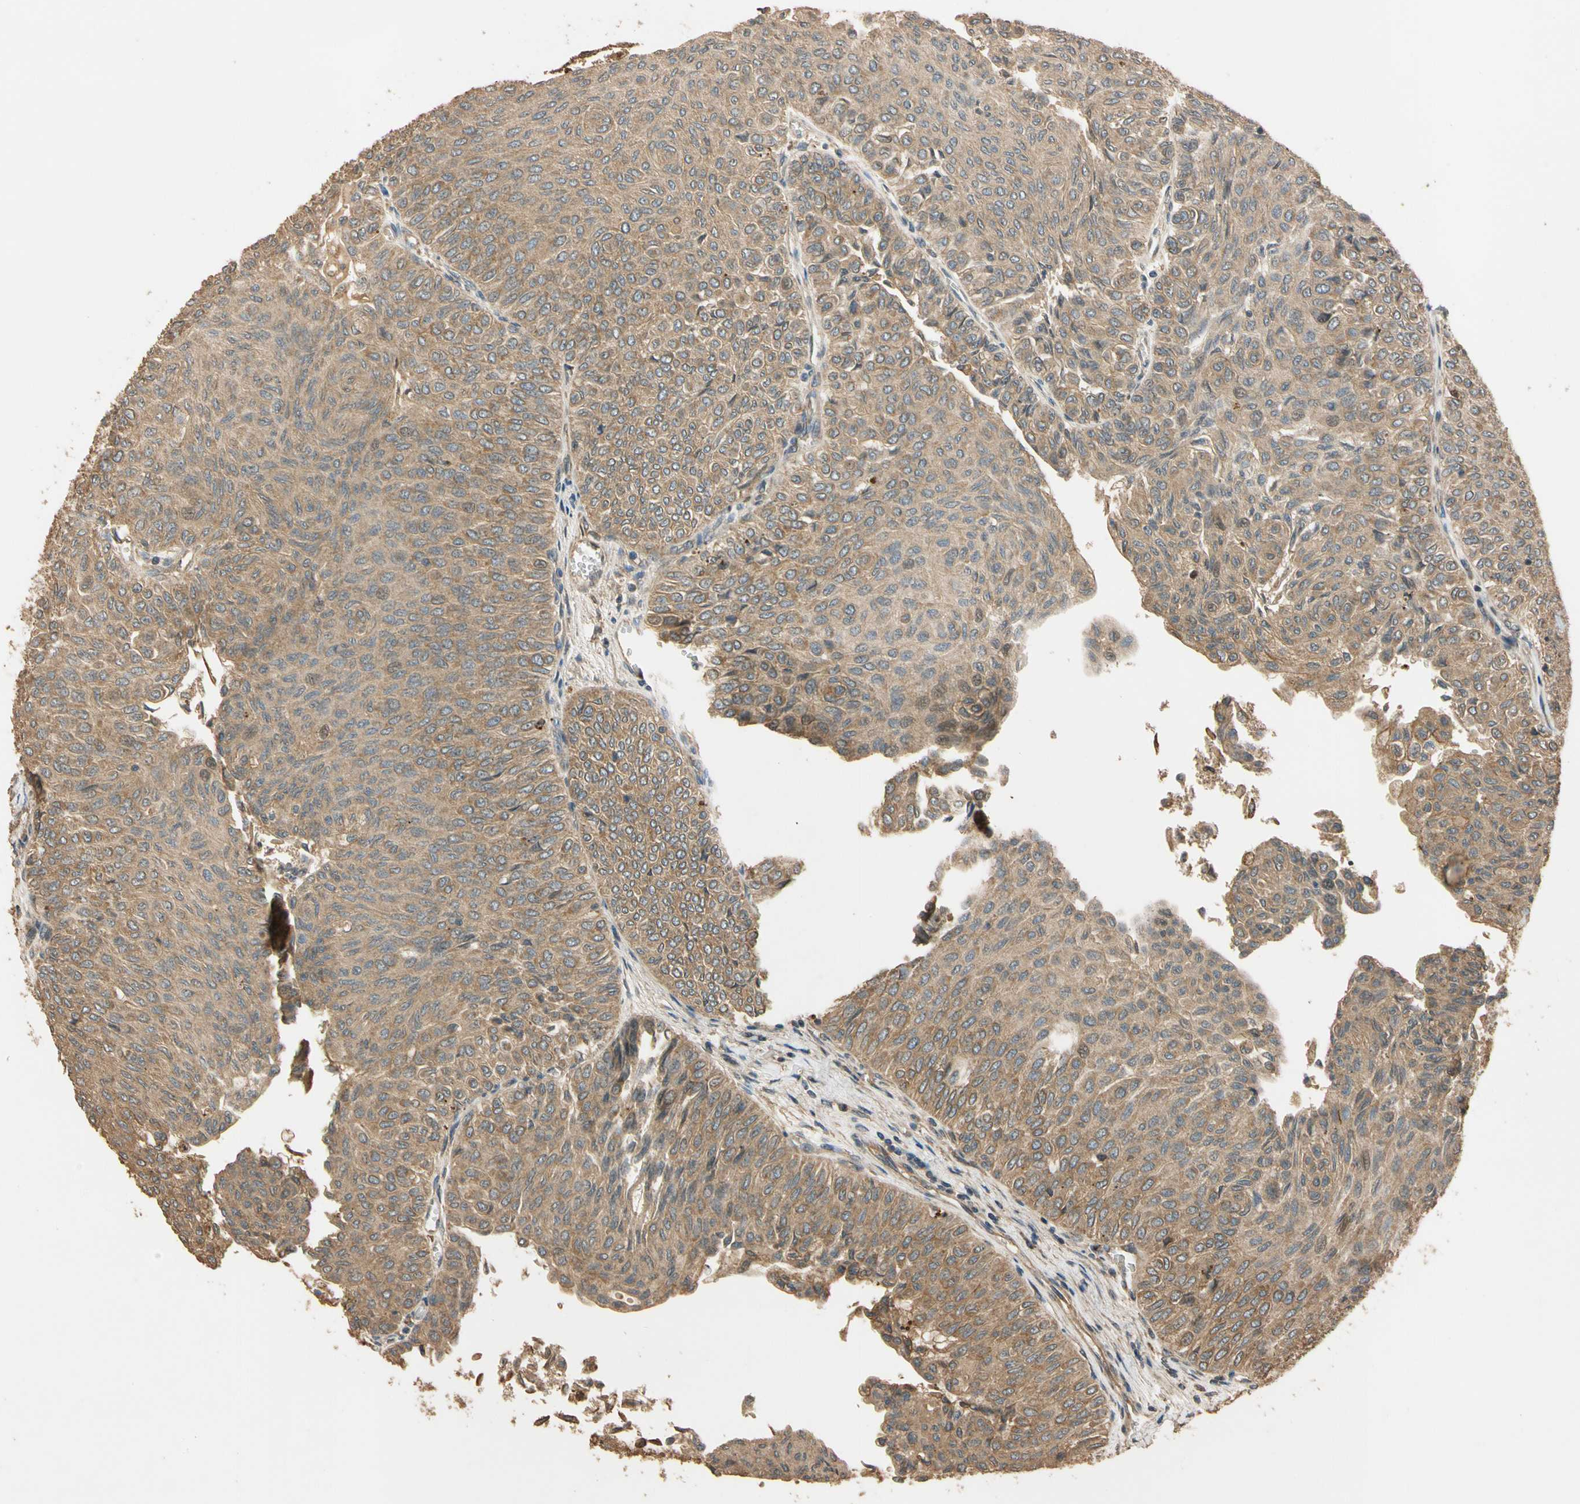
{"staining": {"intensity": "moderate", "quantity": ">75%", "location": "cytoplasmic/membranous"}, "tissue": "urothelial cancer", "cell_type": "Tumor cells", "image_type": "cancer", "snomed": [{"axis": "morphology", "description": "Urothelial carcinoma, Low grade"}, {"axis": "topography", "description": "Urinary bladder"}], "caption": "IHC (DAB) staining of low-grade urothelial carcinoma shows moderate cytoplasmic/membranous protein positivity in about >75% of tumor cells.", "gene": "MGRN1", "patient": {"sex": "male", "age": 78}}